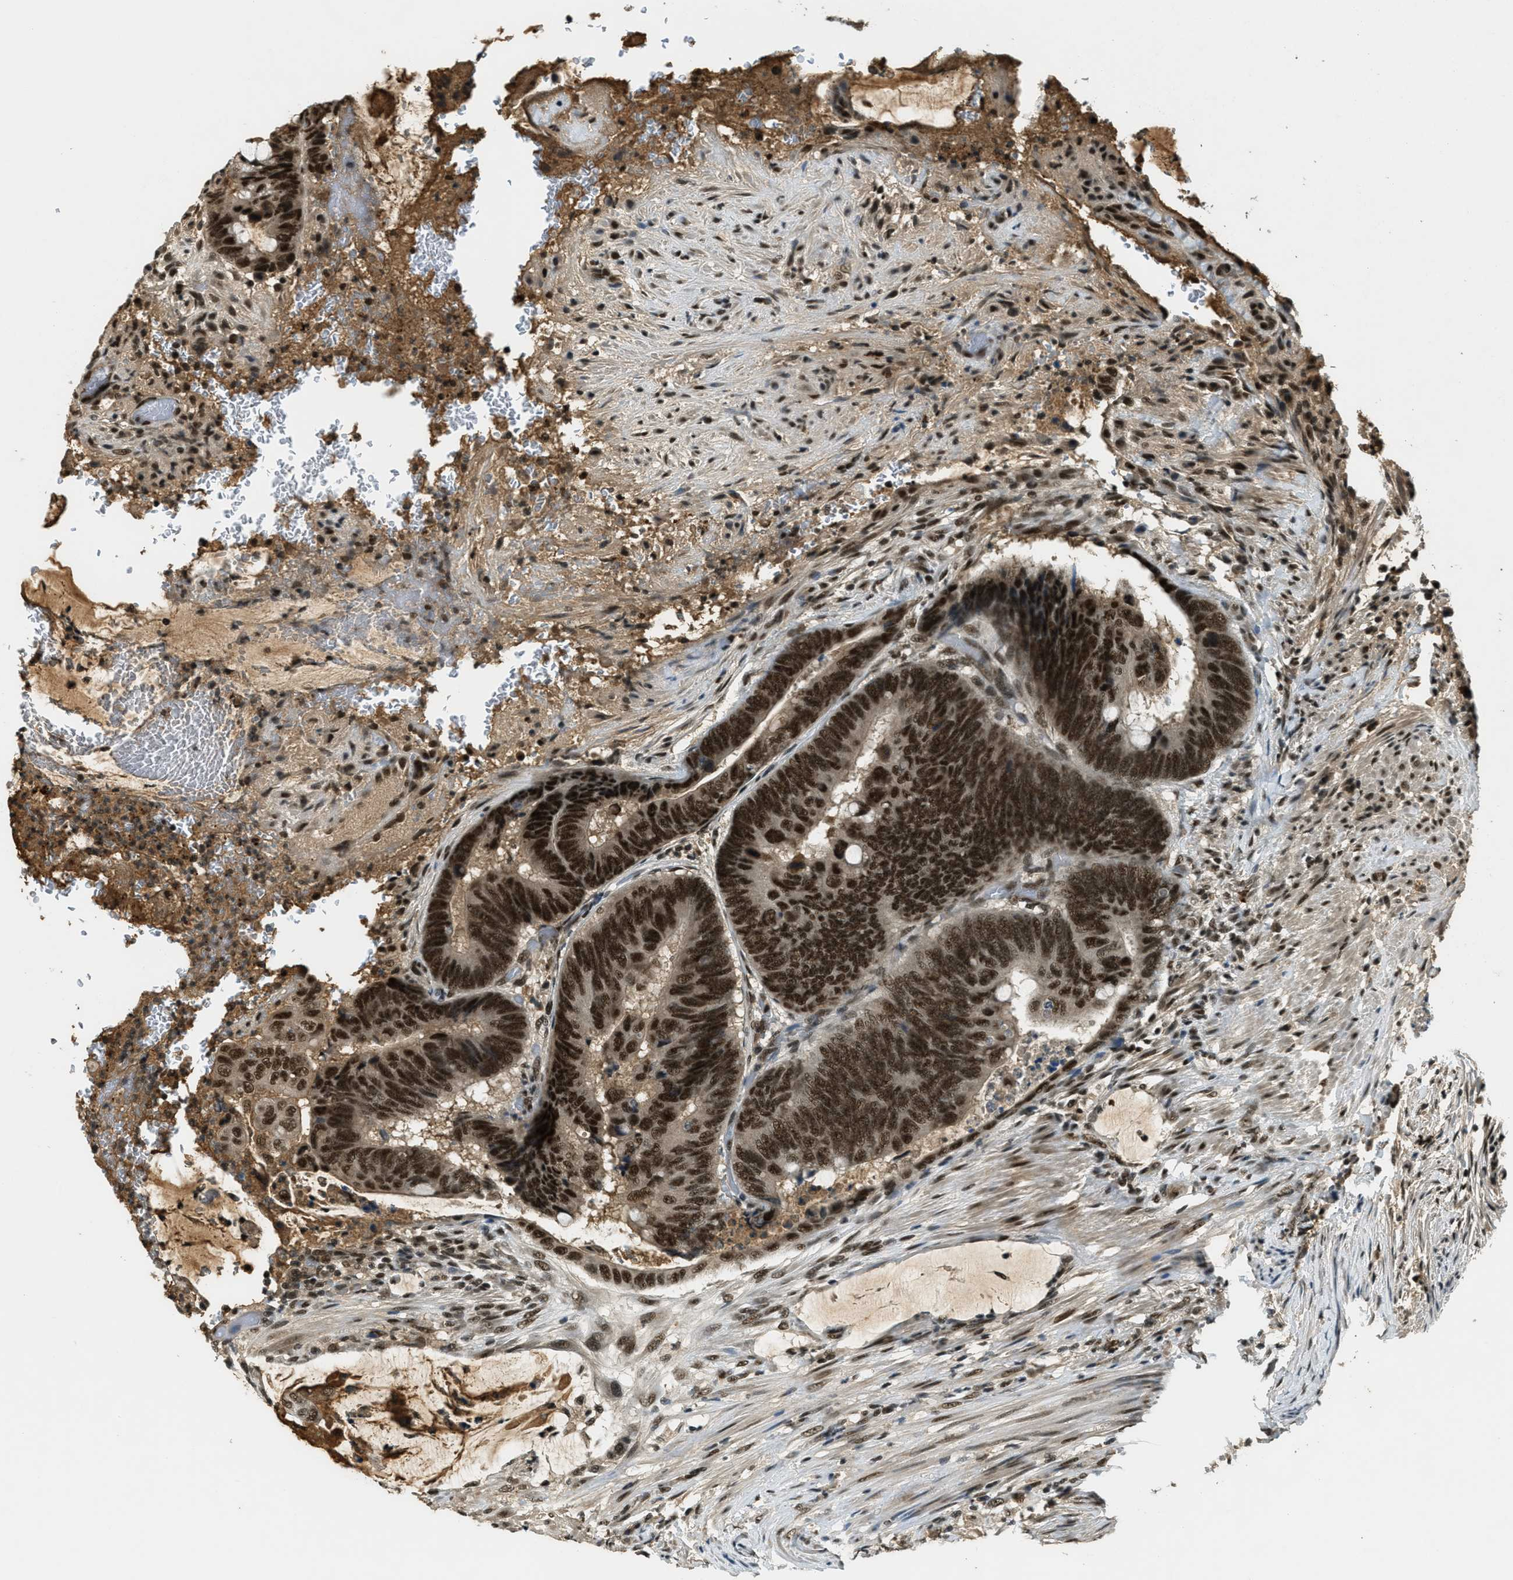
{"staining": {"intensity": "strong", "quantity": ">75%", "location": "cytoplasmic/membranous,nuclear"}, "tissue": "colorectal cancer", "cell_type": "Tumor cells", "image_type": "cancer", "snomed": [{"axis": "morphology", "description": "Normal tissue, NOS"}, {"axis": "morphology", "description": "Adenocarcinoma, NOS"}, {"axis": "topography", "description": "Rectum"}], "caption": "Protein expression analysis of adenocarcinoma (colorectal) exhibits strong cytoplasmic/membranous and nuclear expression in about >75% of tumor cells.", "gene": "ZNF148", "patient": {"sex": "male", "age": 92}}